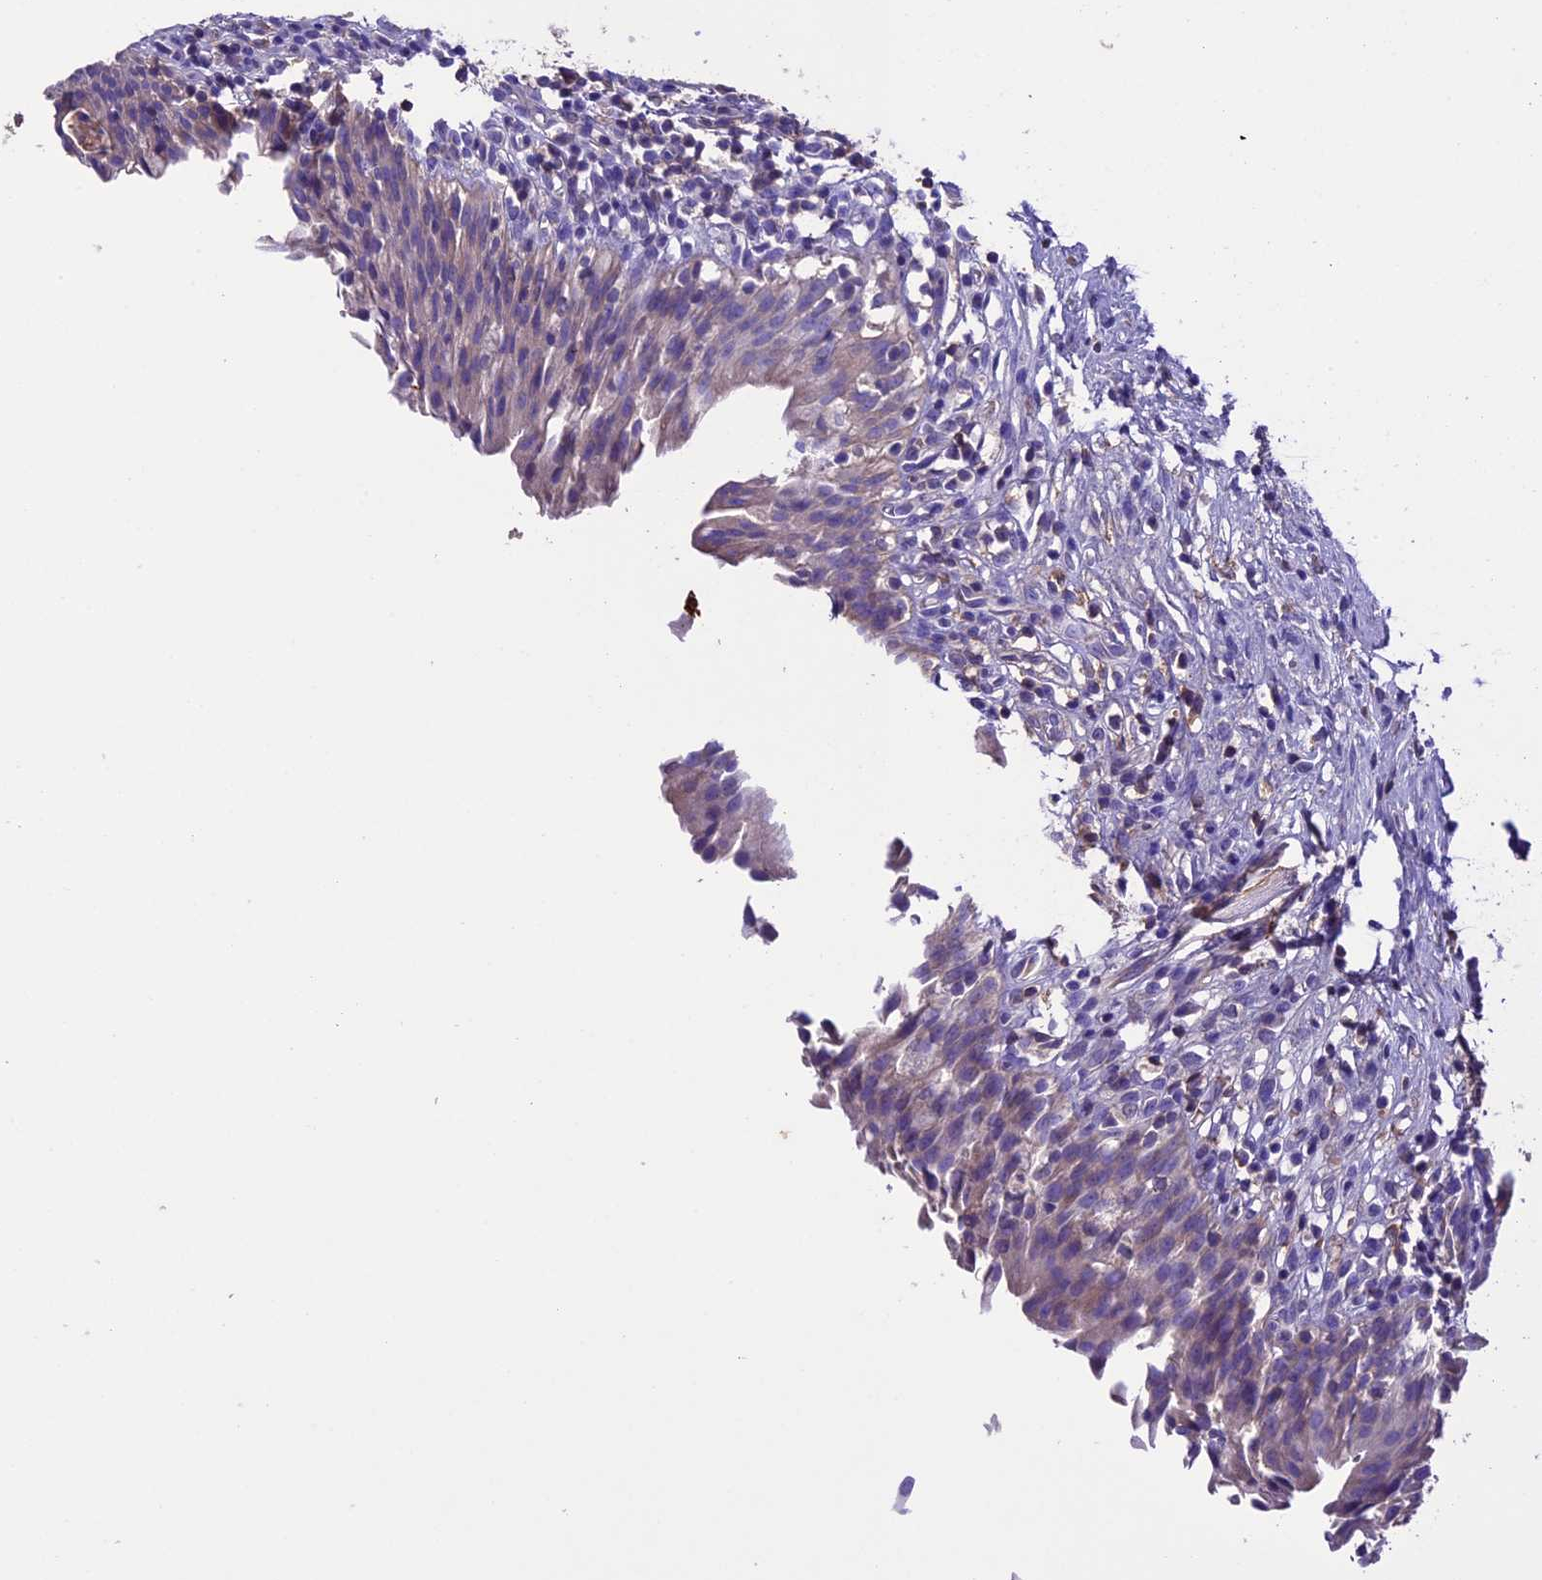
{"staining": {"intensity": "weak", "quantity": "<25%", "location": "cytoplasmic/membranous"}, "tissue": "urinary bladder", "cell_type": "Urothelial cells", "image_type": "normal", "snomed": [{"axis": "morphology", "description": "Normal tissue, NOS"}, {"axis": "morphology", "description": "Inflammation, NOS"}, {"axis": "topography", "description": "Urinary bladder"}], "caption": "A photomicrograph of human urinary bladder is negative for staining in urothelial cells. Brightfield microscopy of immunohistochemistry (IHC) stained with DAB (3,3'-diaminobenzidine) (brown) and hematoxylin (blue), captured at high magnification.", "gene": "TCP11L2", "patient": {"sex": "male", "age": 63}}